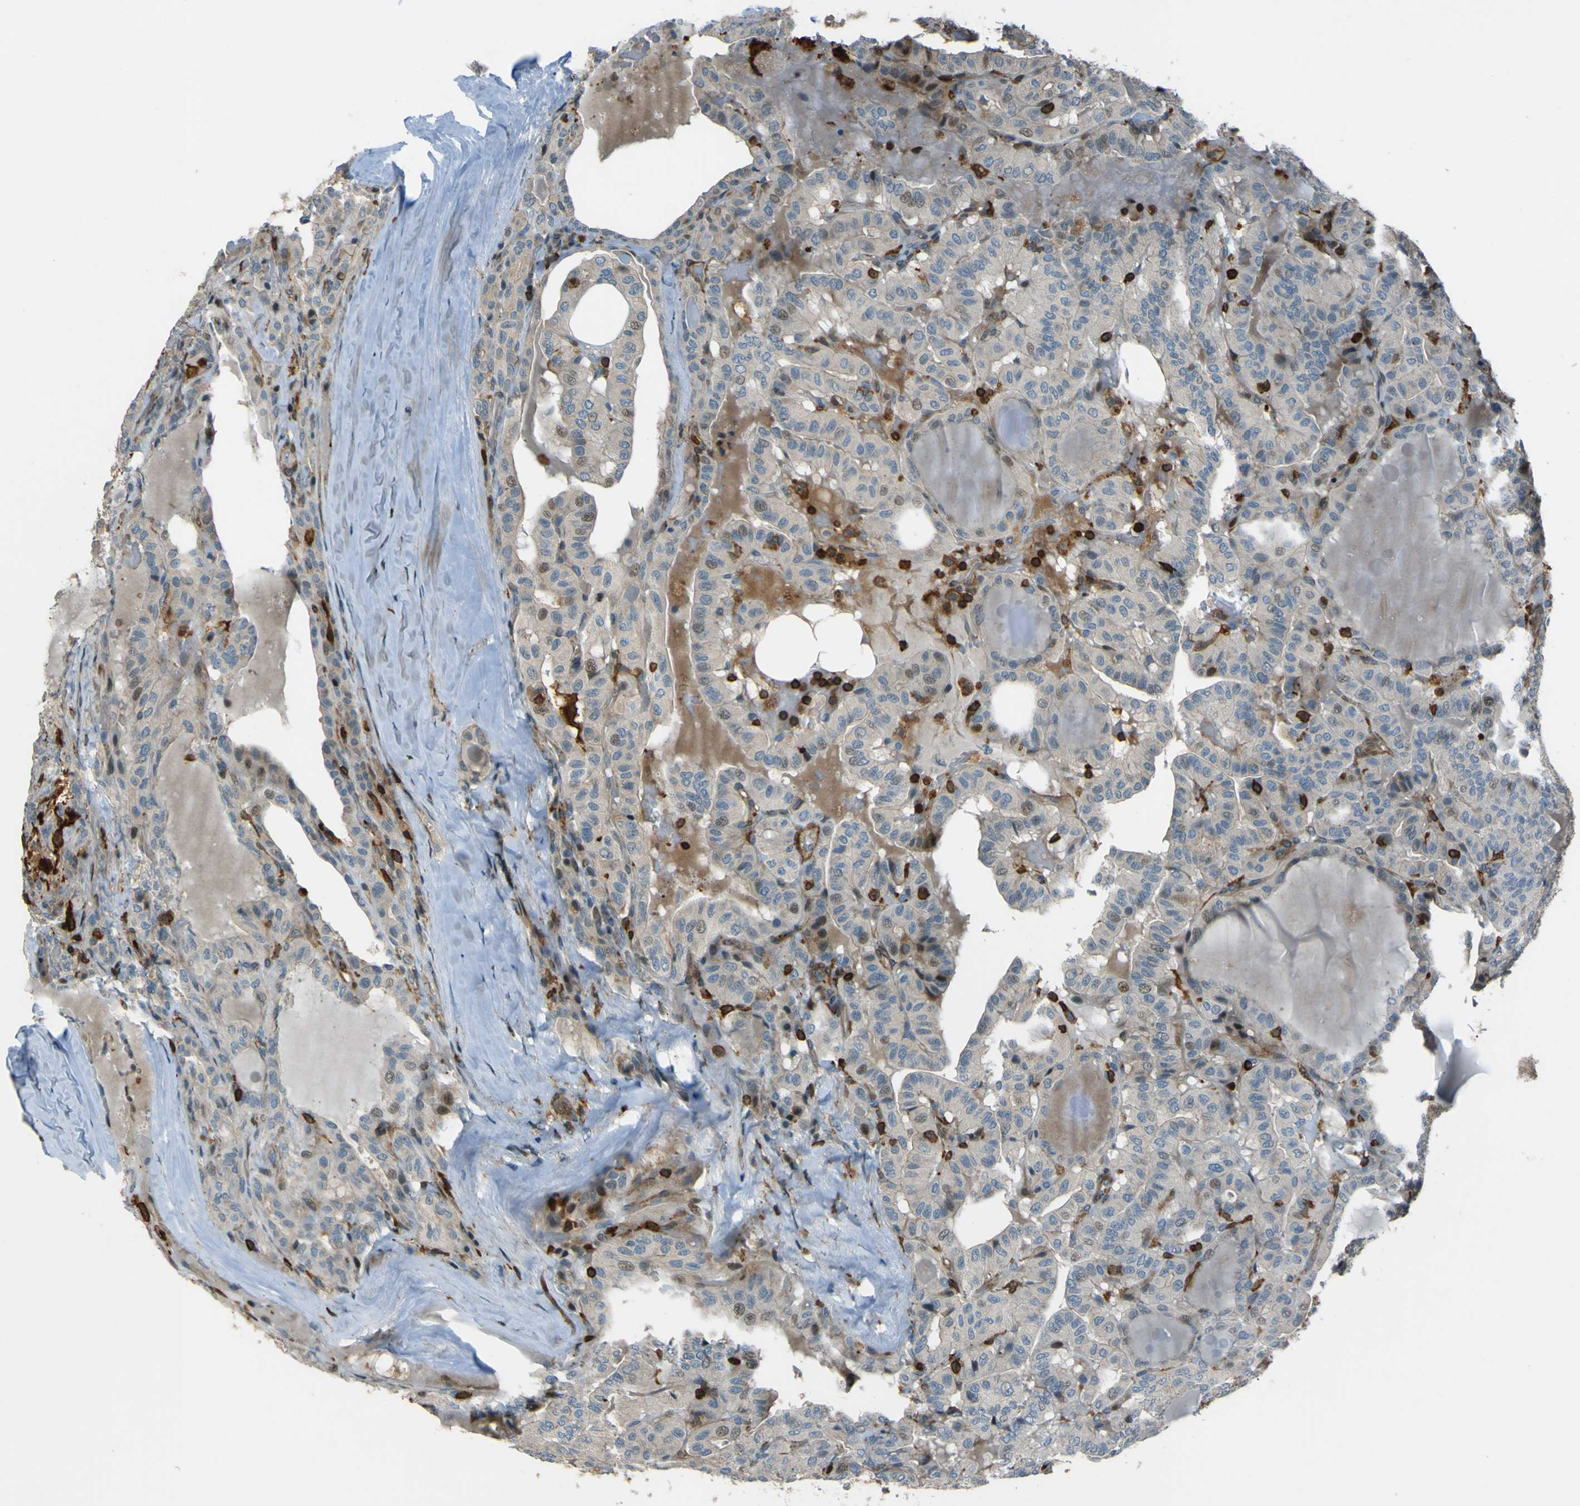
{"staining": {"intensity": "weak", "quantity": "<25%", "location": "cytoplasmic/membranous,nuclear"}, "tissue": "head and neck cancer", "cell_type": "Tumor cells", "image_type": "cancer", "snomed": [{"axis": "morphology", "description": "Squamous cell carcinoma, NOS"}, {"axis": "topography", "description": "Oral tissue"}, {"axis": "topography", "description": "Head-Neck"}], "caption": "Head and neck cancer (squamous cell carcinoma) was stained to show a protein in brown. There is no significant staining in tumor cells. (DAB (3,3'-diaminobenzidine) IHC with hematoxylin counter stain).", "gene": "PCDHB5", "patient": {"sex": "female", "age": 50}}